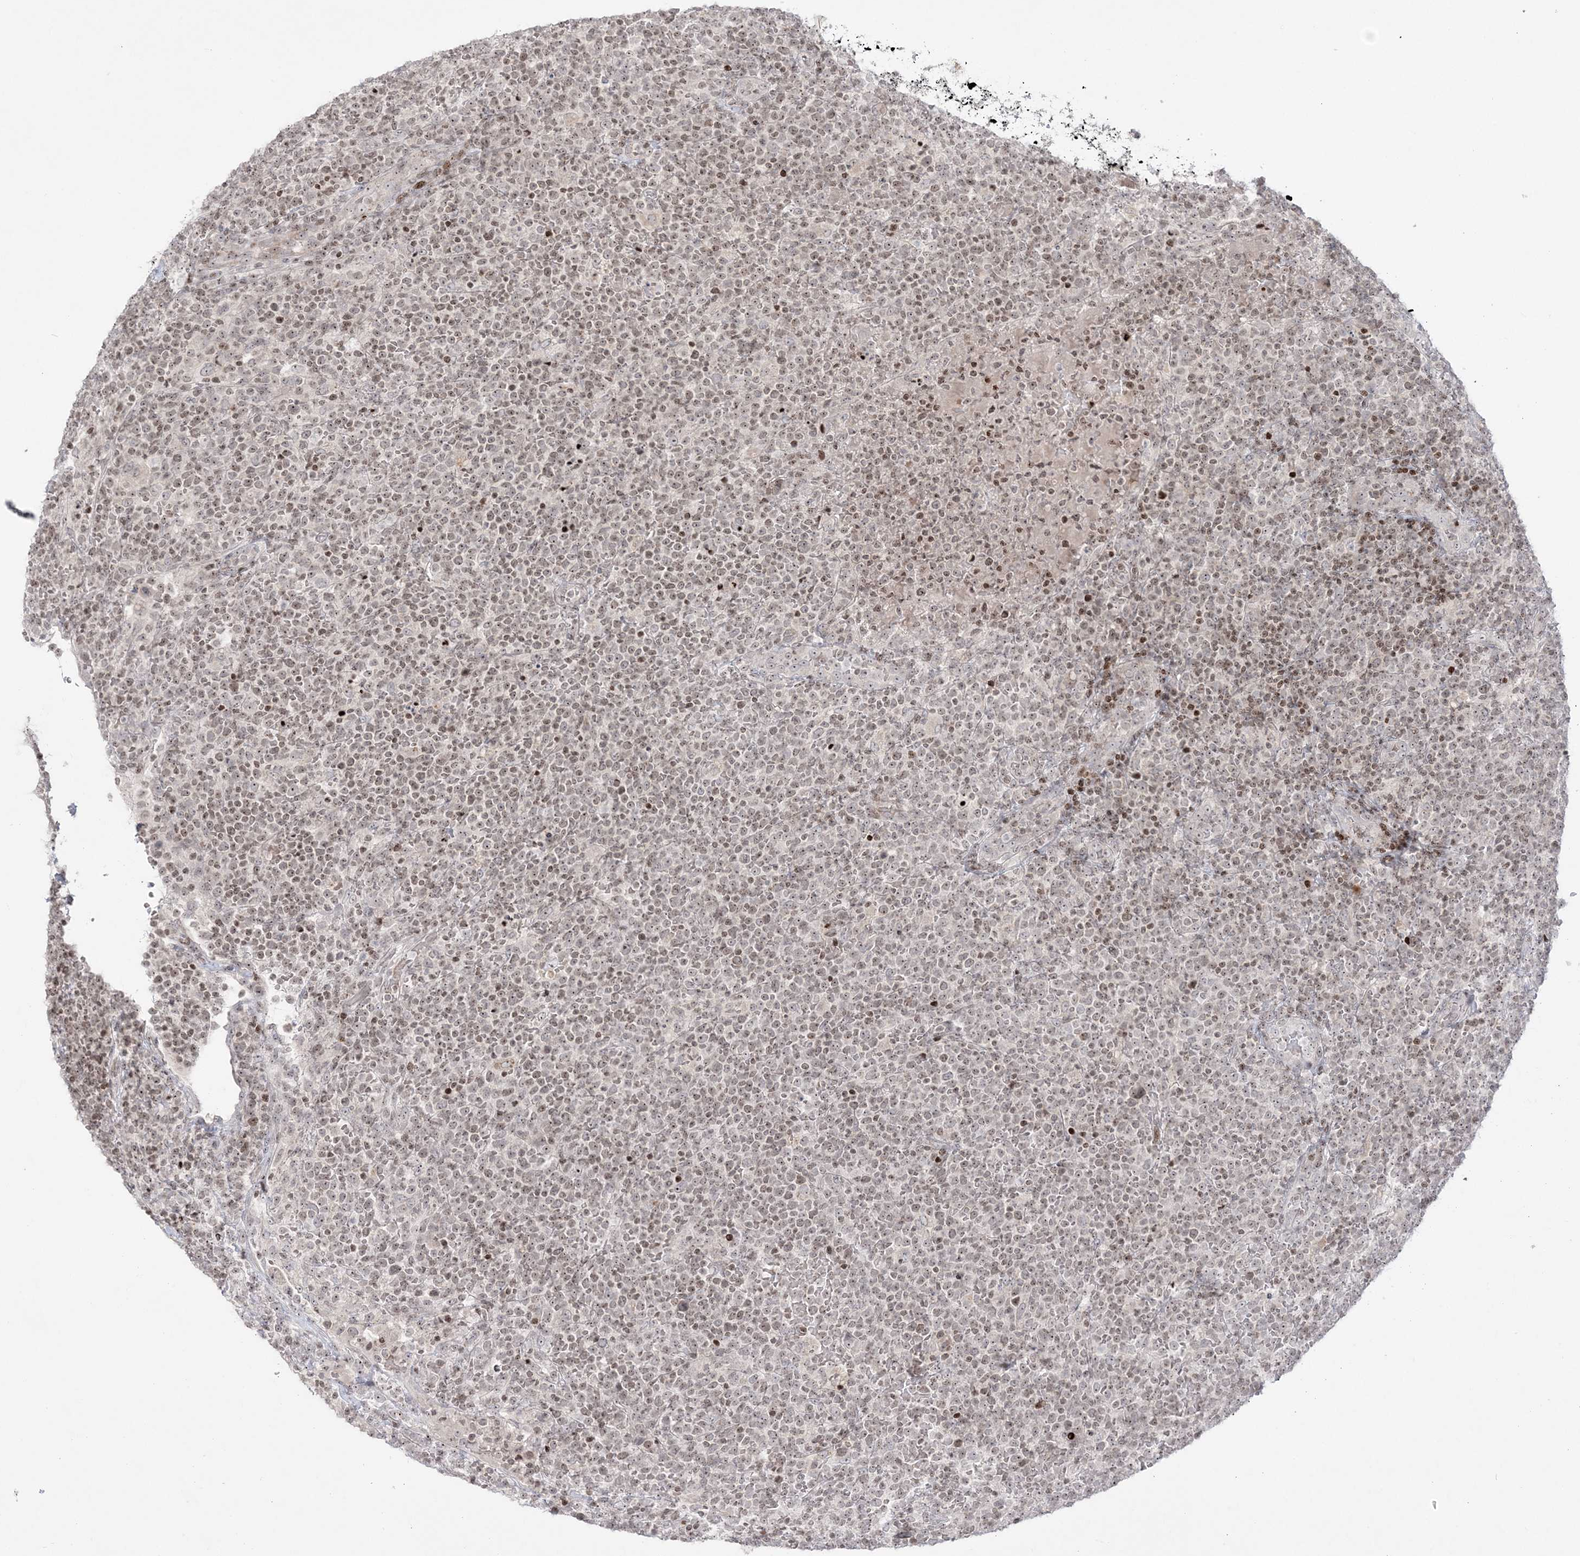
{"staining": {"intensity": "weak", "quantity": ">75%", "location": "nuclear"}, "tissue": "lymphoma", "cell_type": "Tumor cells", "image_type": "cancer", "snomed": [{"axis": "morphology", "description": "Malignant lymphoma, non-Hodgkin's type, High grade"}, {"axis": "topography", "description": "Lymph node"}], "caption": "Immunohistochemical staining of human lymphoma displays low levels of weak nuclear protein staining in approximately >75% of tumor cells.", "gene": "SH3BP4", "patient": {"sex": "male", "age": 61}}